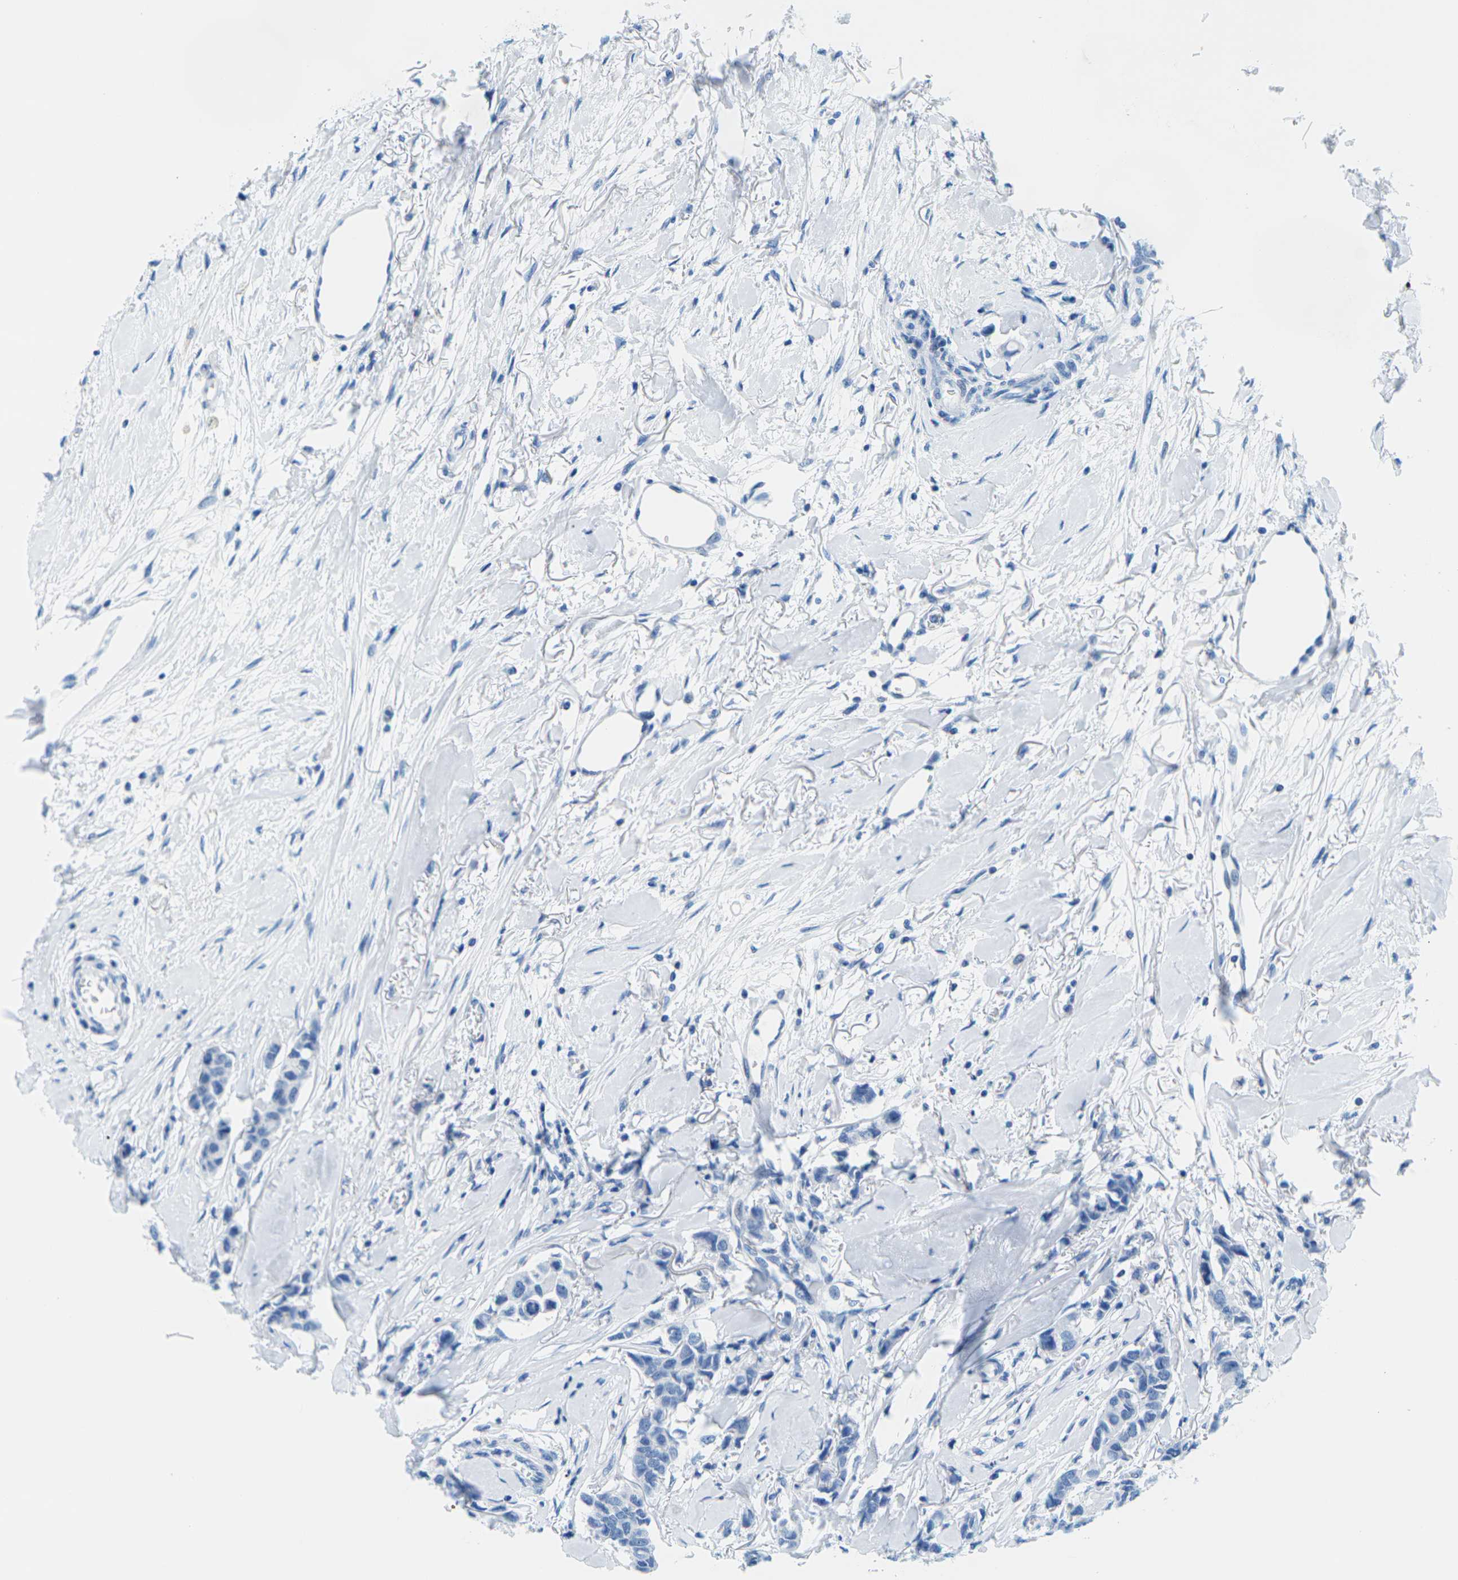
{"staining": {"intensity": "negative", "quantity": "none", "location": "none"}, "tissue": "breast cancer", "cell_type": "Tumor cells", "image_type": "cancer", "snomed": [{"axis": "morphology", "description": "Duct carcinoma"}, {"axis": "topography", "description": "Breast"}], "caption": "An immunohistochemistry photomicrograph of breast cancer (intraductal carcinoma) is shown. There is no staining in tumor cells of breast cancer (intraductal carcinoma). Brightfield microscopy of immunohistochemistry (IHC) stained with DAB (3,3'-diaminobenzidine) (brown) and hematoxylin (blue), captured at high magnification.", "gene": "SLC12A1", "patient": {"sex": "female", "age": 80}}